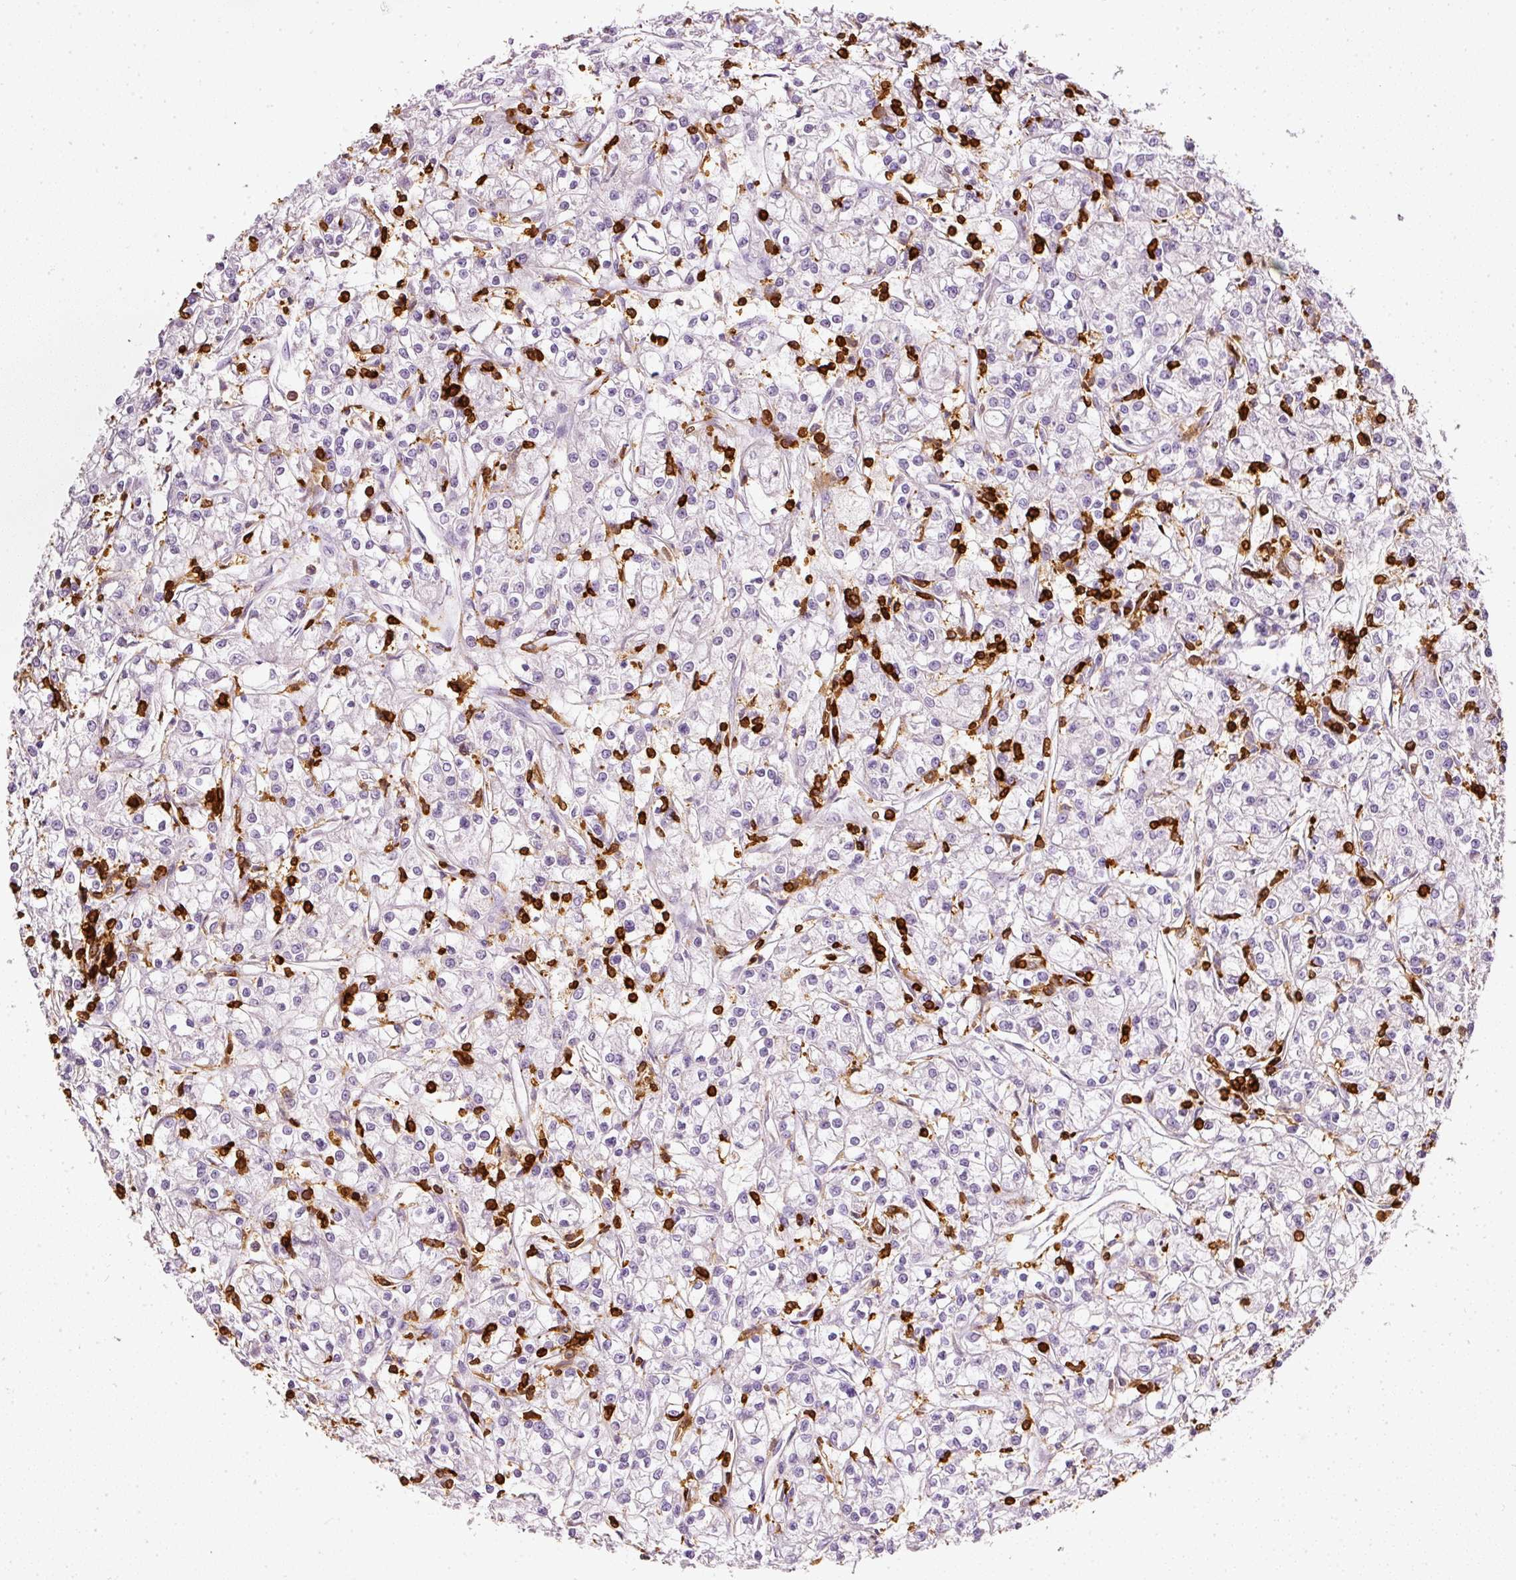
{"staining": {"intensity": "negative", "quantity": "none", "location": "none"}, "tissue": "renal cancer", "cell_type": "Tumor cells", "image_type": "cancer", "snomed": [{"axis": "morphology", "description": "Adenocarcinoma, NOS"}, {"axis": "topography", "description": "Kidney"}], "caption": "Photomicrograph shows no protein expression in tumor cells of renal cancer (adenocarcinoma) tissue. (Stains: DAB immunohistochemistry with hematoxylin counter stain, Microscopy: brightfield microscopy at high magnification).", "gene": "EVL", "patient": {"sex": "female", "age": 59}}